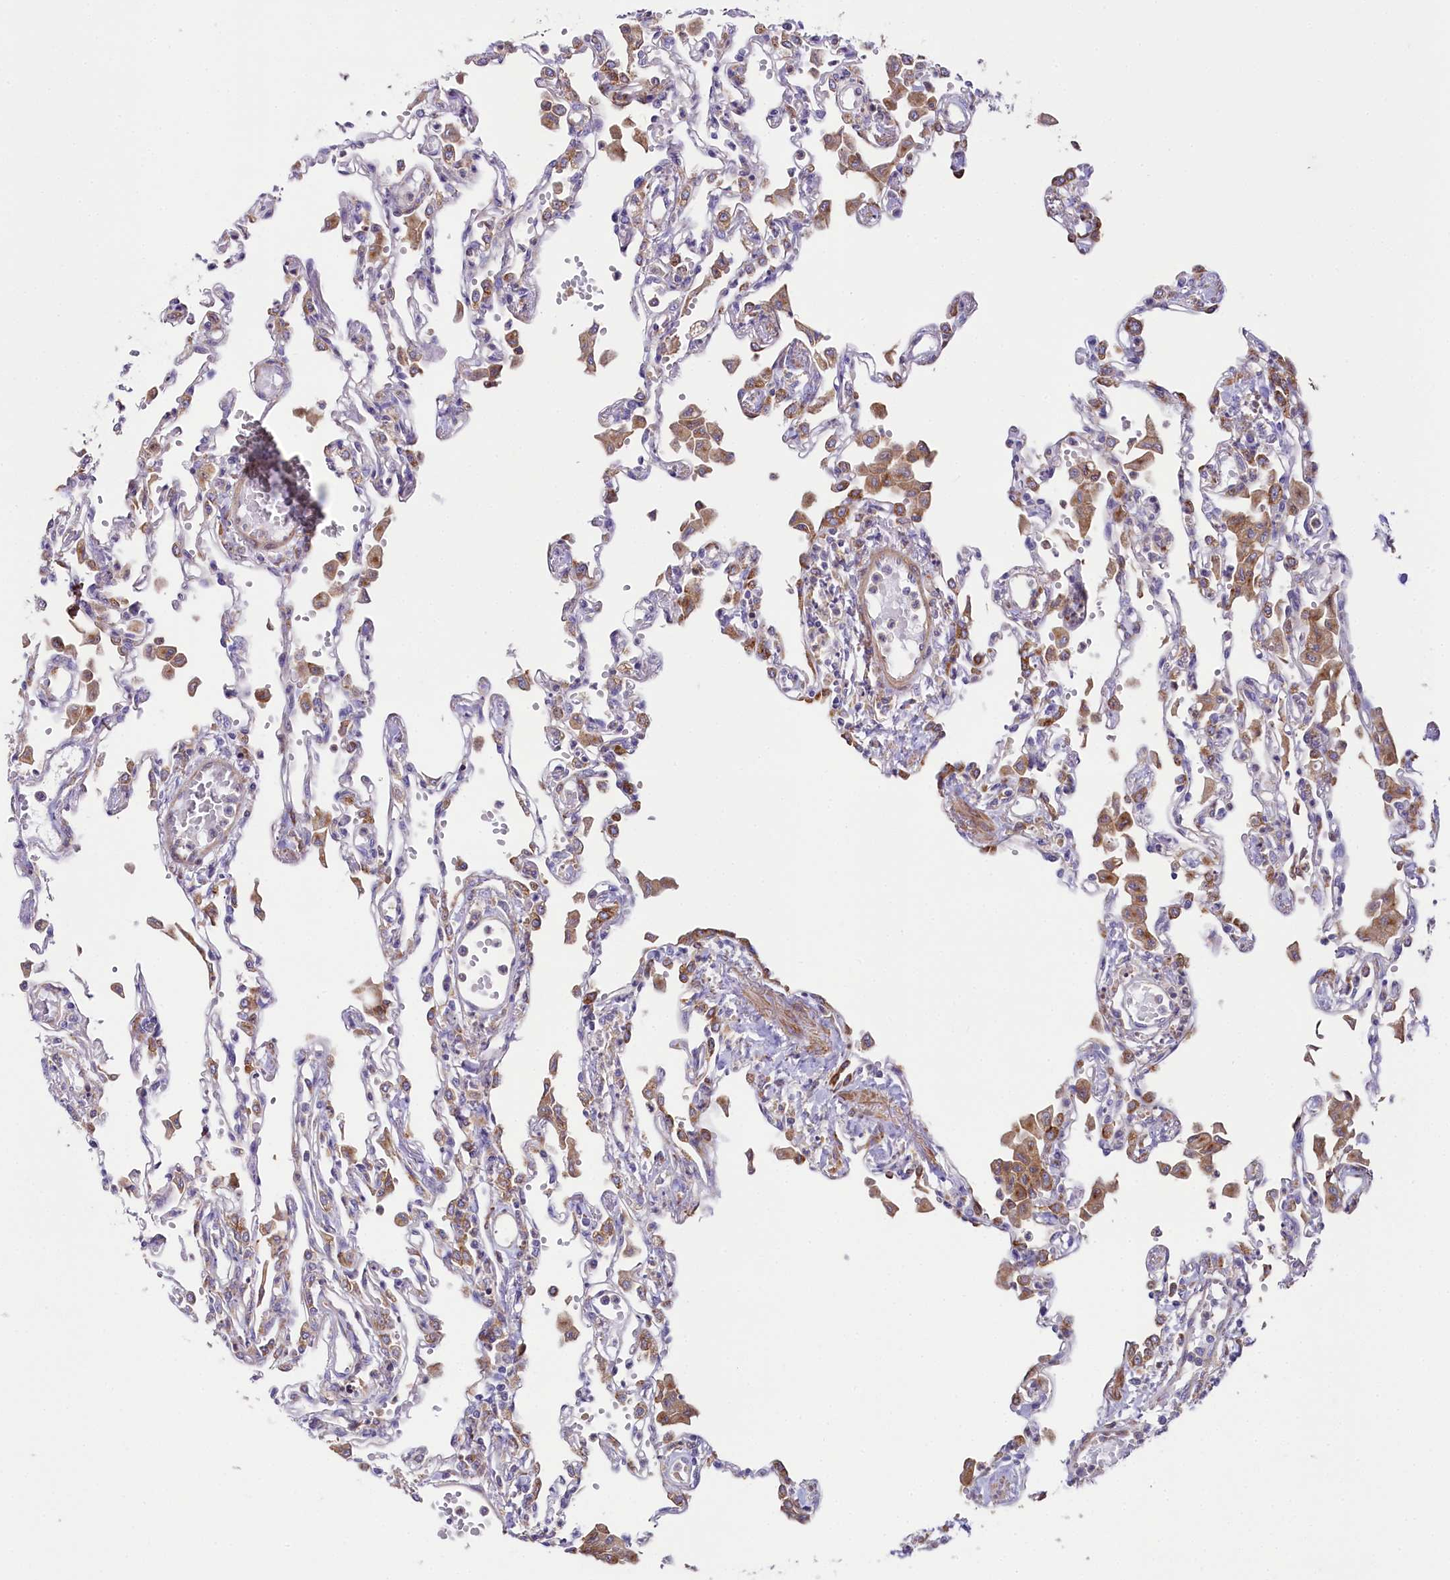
{"staining": {"intensity": "negative", "quantity": "none", "location": "none"}, "tissue": "lung", "cell_type": "Alveolar cells", "image_type": "normal", "snomed": [{"axis": "morphology", "description": "Normal tissue, NOS"}, {"axis": "topography", "description": "Bronchus"}, {"axis": "topography", "description": "Lung"}], "caption": "Immunohistochemistry image of benign lung: human lung stained with DAB displays no significant protein expression in alveolar cells. (IHC, brightfield microscopy, high magnification).", "gene": "STX6", "patient": {"sex": "female", "age": 49}}